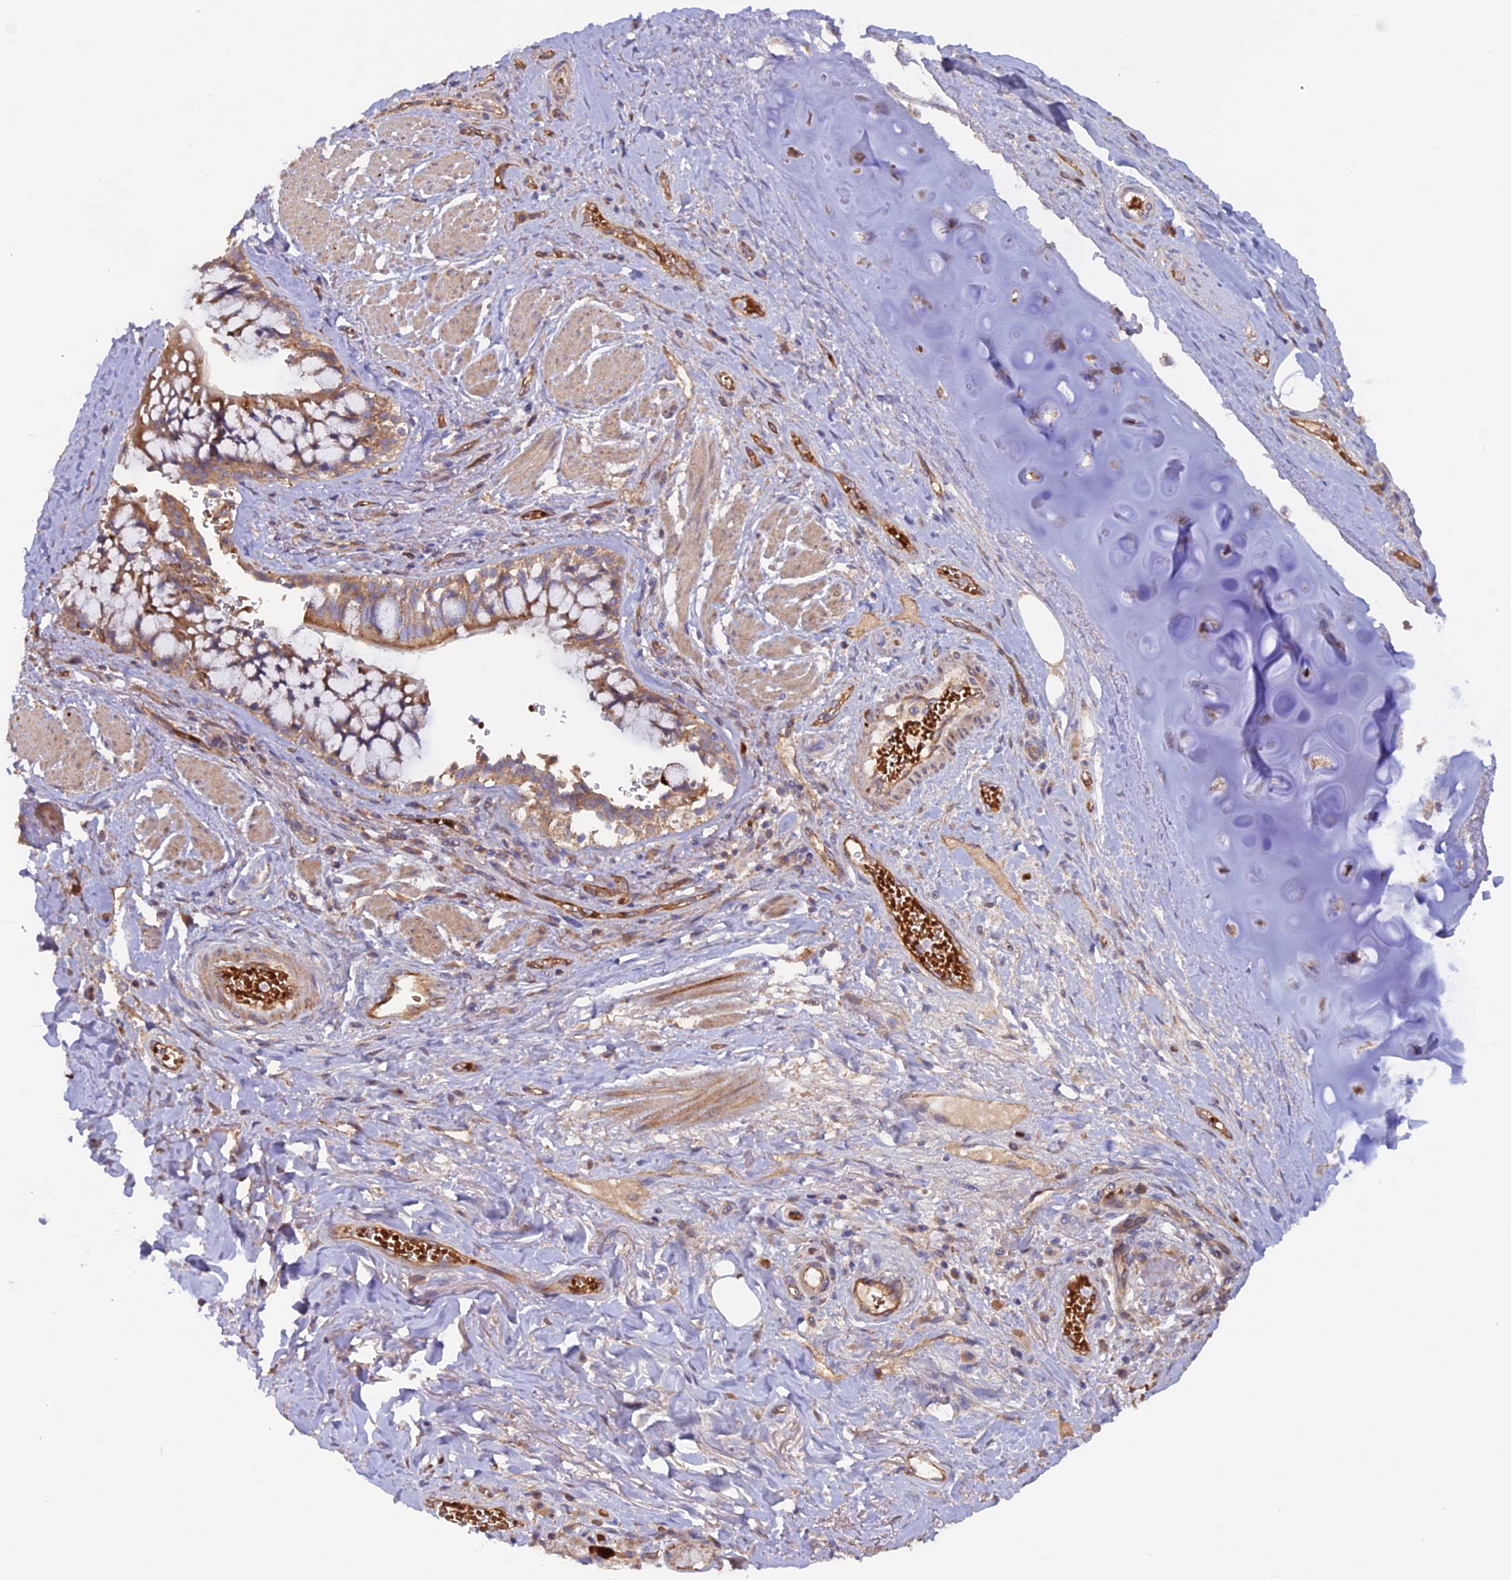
{"staining": {"intensity": "weak", "quantity": ">75%", "location": "cytoplasmic/membranous"}, "tissue": "soft tissue", "cell_type": "Chondrocytes", "image_type": "normal", "snomed": [{"axis": "morphology", "description": "Normal tissue, NOS"}, {"axis": "morphology", "description": "Squamous cell carcinoma, NOS"}, {"axis": "topography", "description": "Bronchus"}, {"axis": "topography", "description": "Lung"}], "caption": "Chondrocytes display low levels of weak cytoplasmic/membranous expression in about >75% of cells in unremarkable soft tissue. The staining was performed using DAB to visualize the protein expression in brown, while the nuclei were stained in blue with hematoxylin (Magnification: 20x).", "gene": "DUS3L", "patient": {"sex": "male", "age": 64}}